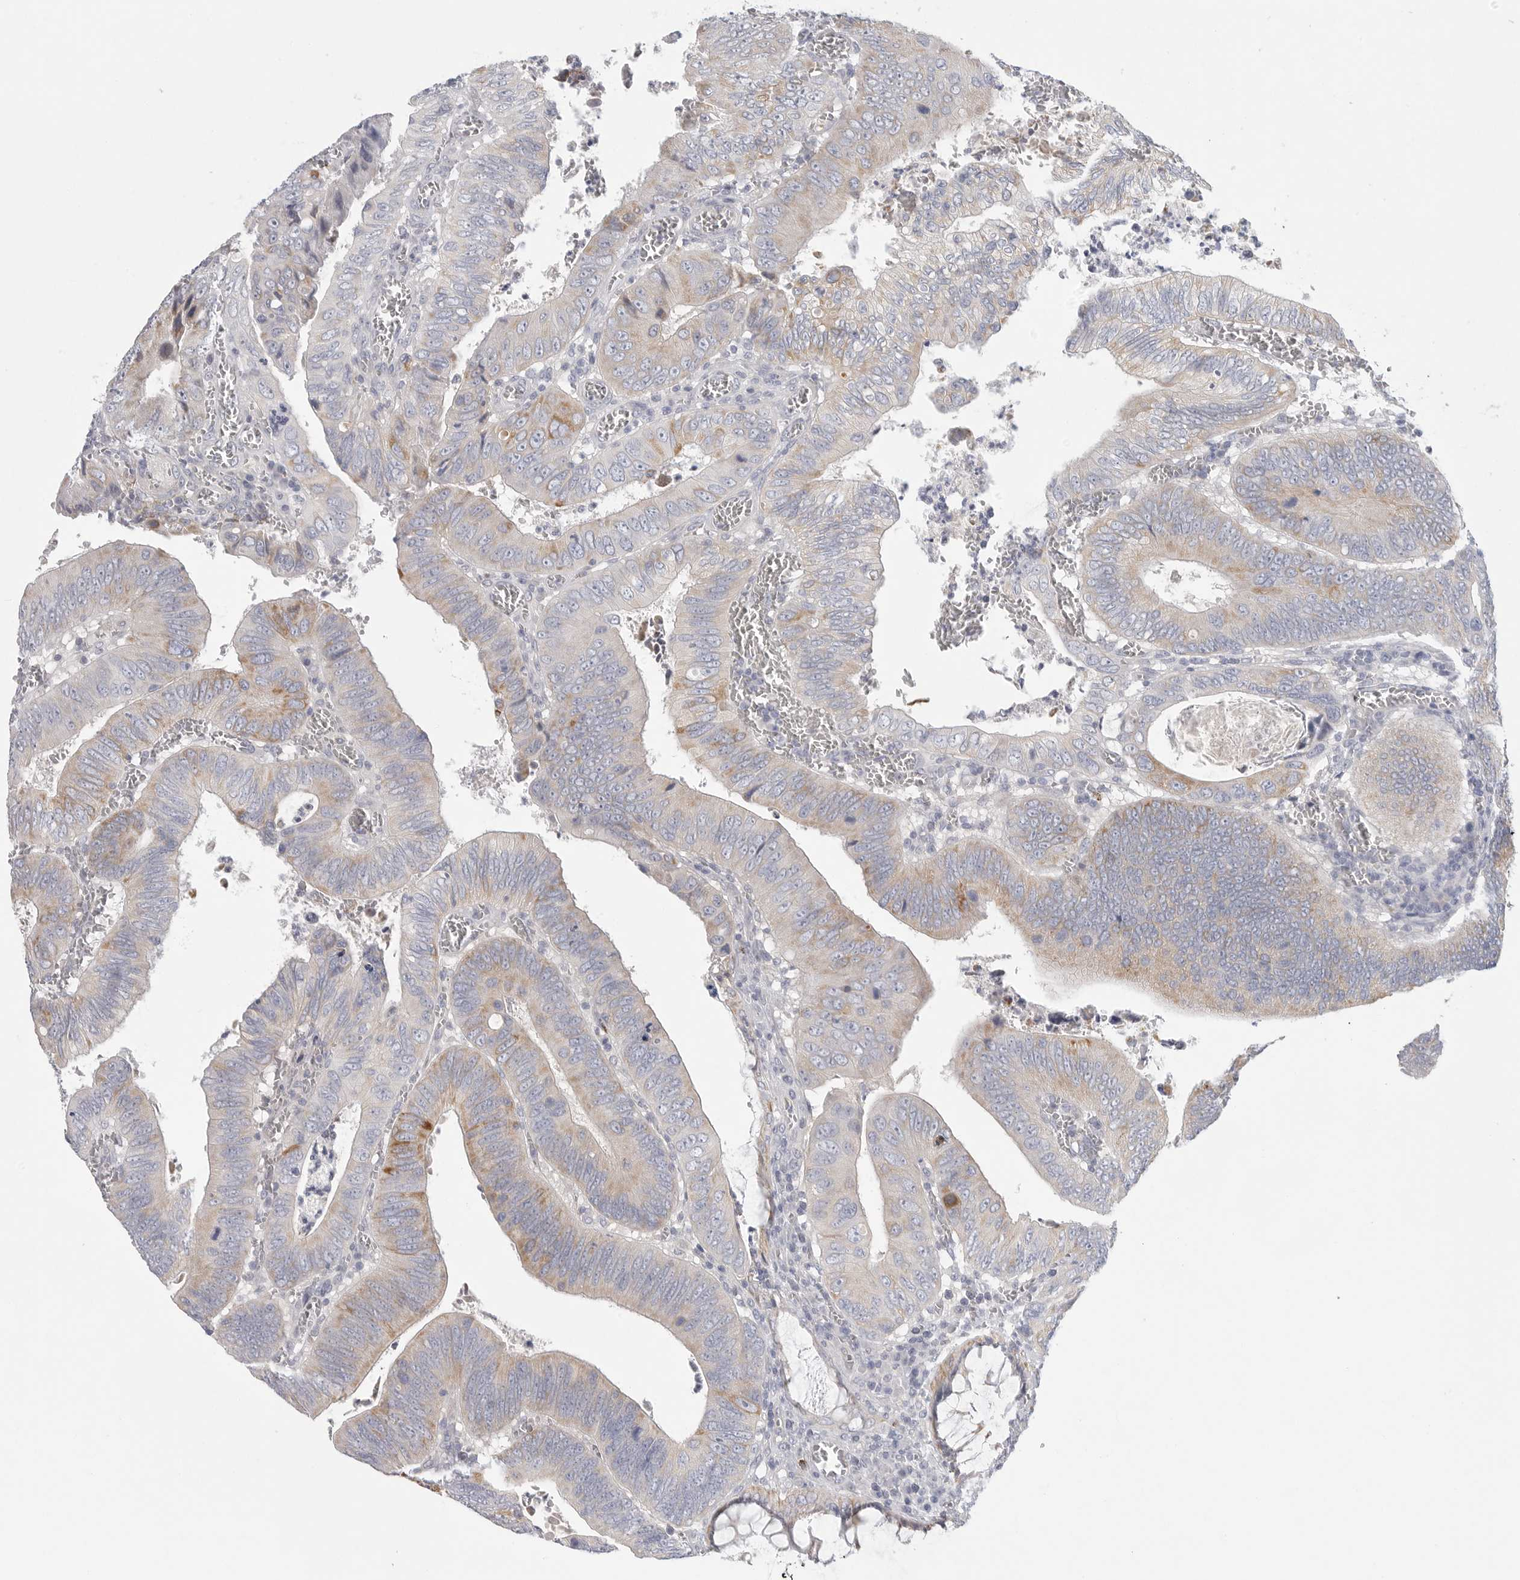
{"staining": {"intensity": "moderate", "quantity": "25%-75%", "location": "cytoplasmic/membranous"}, "tissue": "colorectal cancer", "cell_type": "Tumor cells", "image_type": "cancer", "snomed": [{"axis": "morphology", "description": "Inflammation, NOS"}, {"axis": "morphology", "description": "Adenocarcinoma, NOS"}, {"axis": "topography", "description": "Colon"}], "caption": "Protein analysis of adenocarcinoma (colorectal) tissue reveals moderate cytoplasmic/membranous expression in approximately 25%-75% of tumor cells.", "gene": "ELP3", "patient": {"sex": "male", "age": 72}}